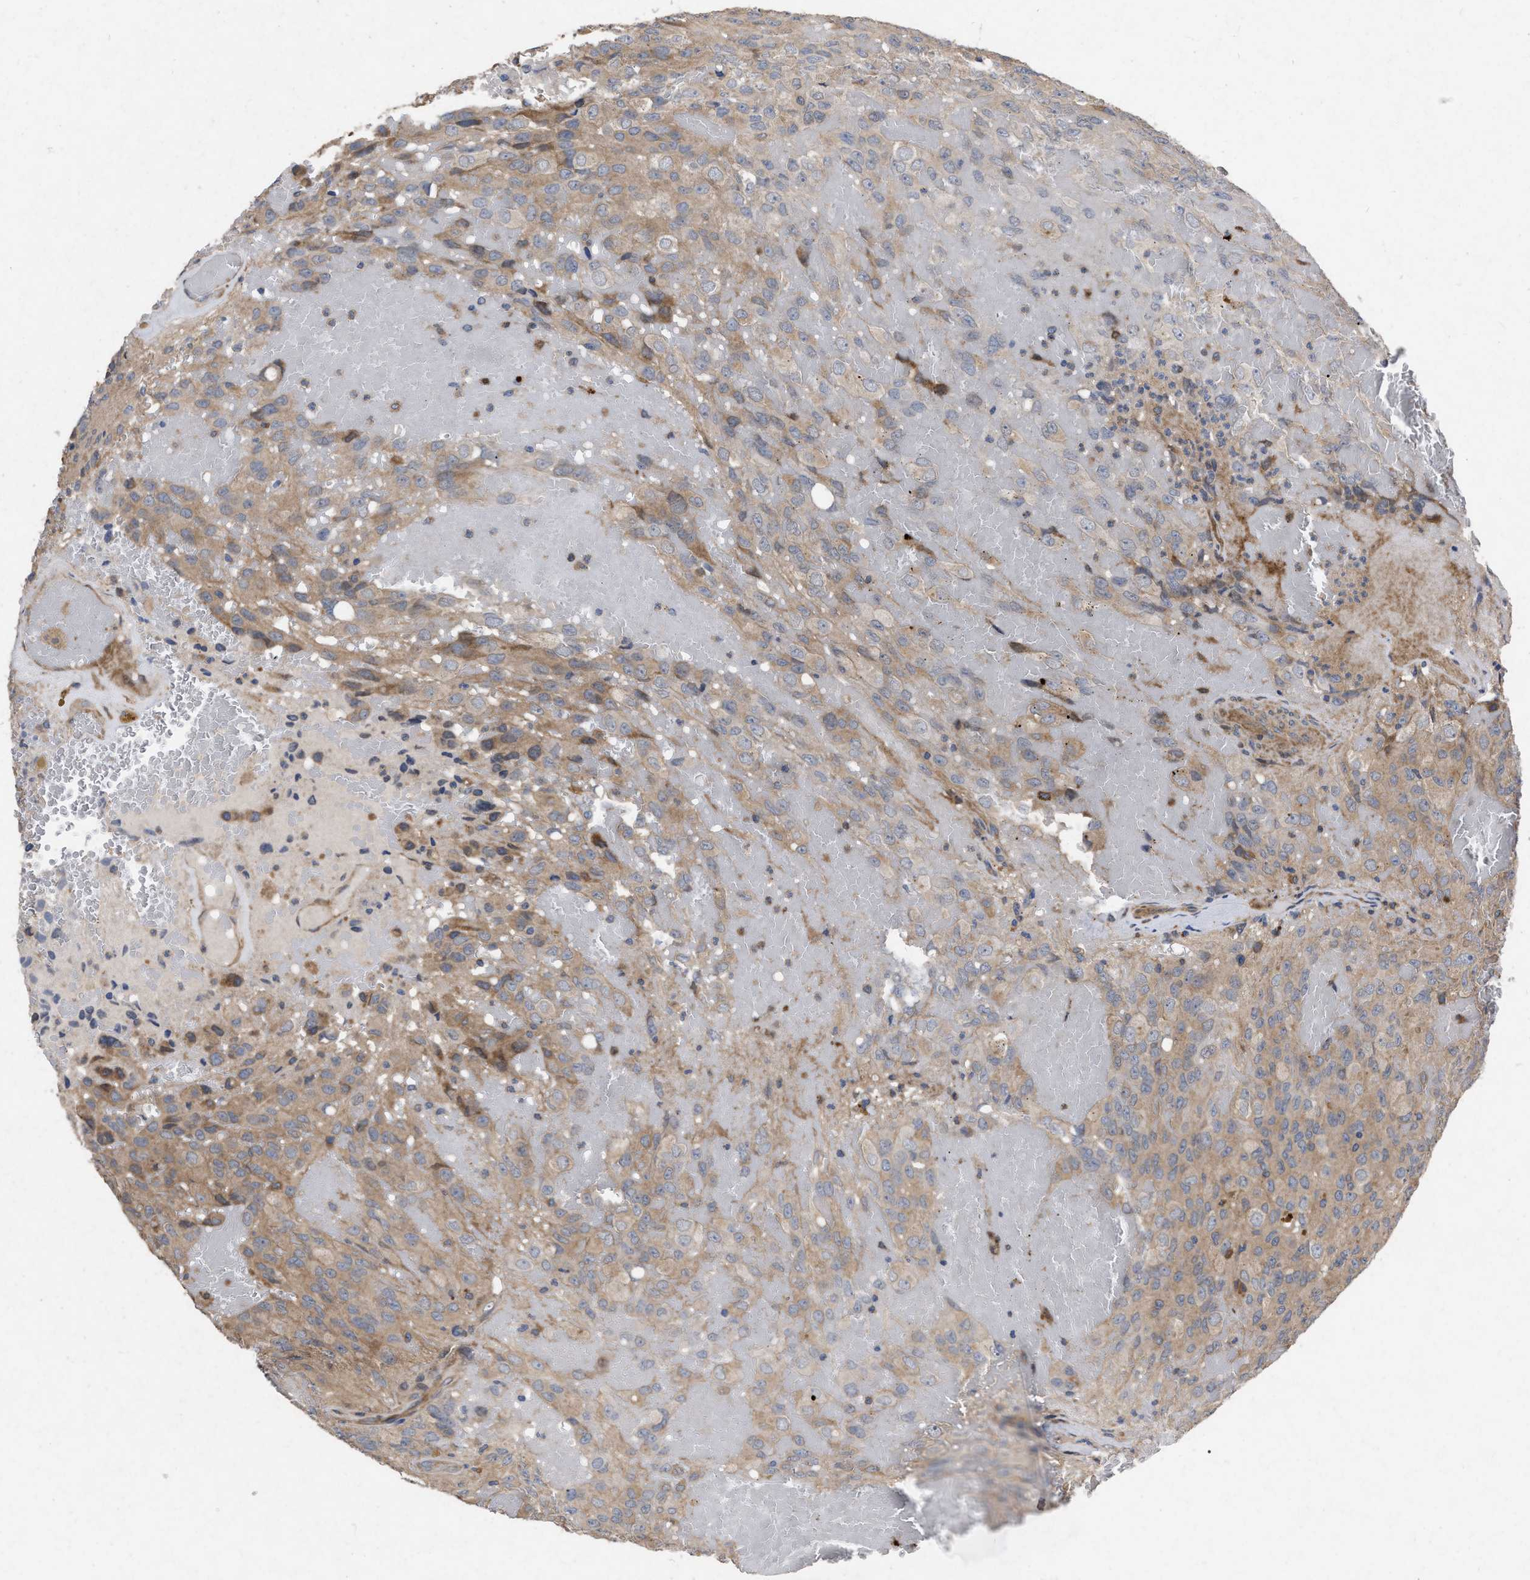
{"staining": {"intensity": "moderate", "quantity": ">75%", "location": "cytoplasmic/membranous"}, "tissue": "glioma", "cell_type": "Tumor cells", "image_type": "cancer", "snomed": [{"axis": "morphology", "description": "Glioma, malignant, High grade"}, {"axis": "topography", "description": "Brain"}], "caption": "High-power microscopy captured an immunohistochemistry micrograph of glioma, revealing moderate cytoplasmic/membranous positivity in approximately >75% of tumor cells. The staining is performed using DAB (3,3'-diaminobenzidine) brown chromogen to label protein expression. The nuclei are counter-stained blue using hematoxylin.", "gene": "CDKN2C", "patient": {"sex": "male", "age": 32}}